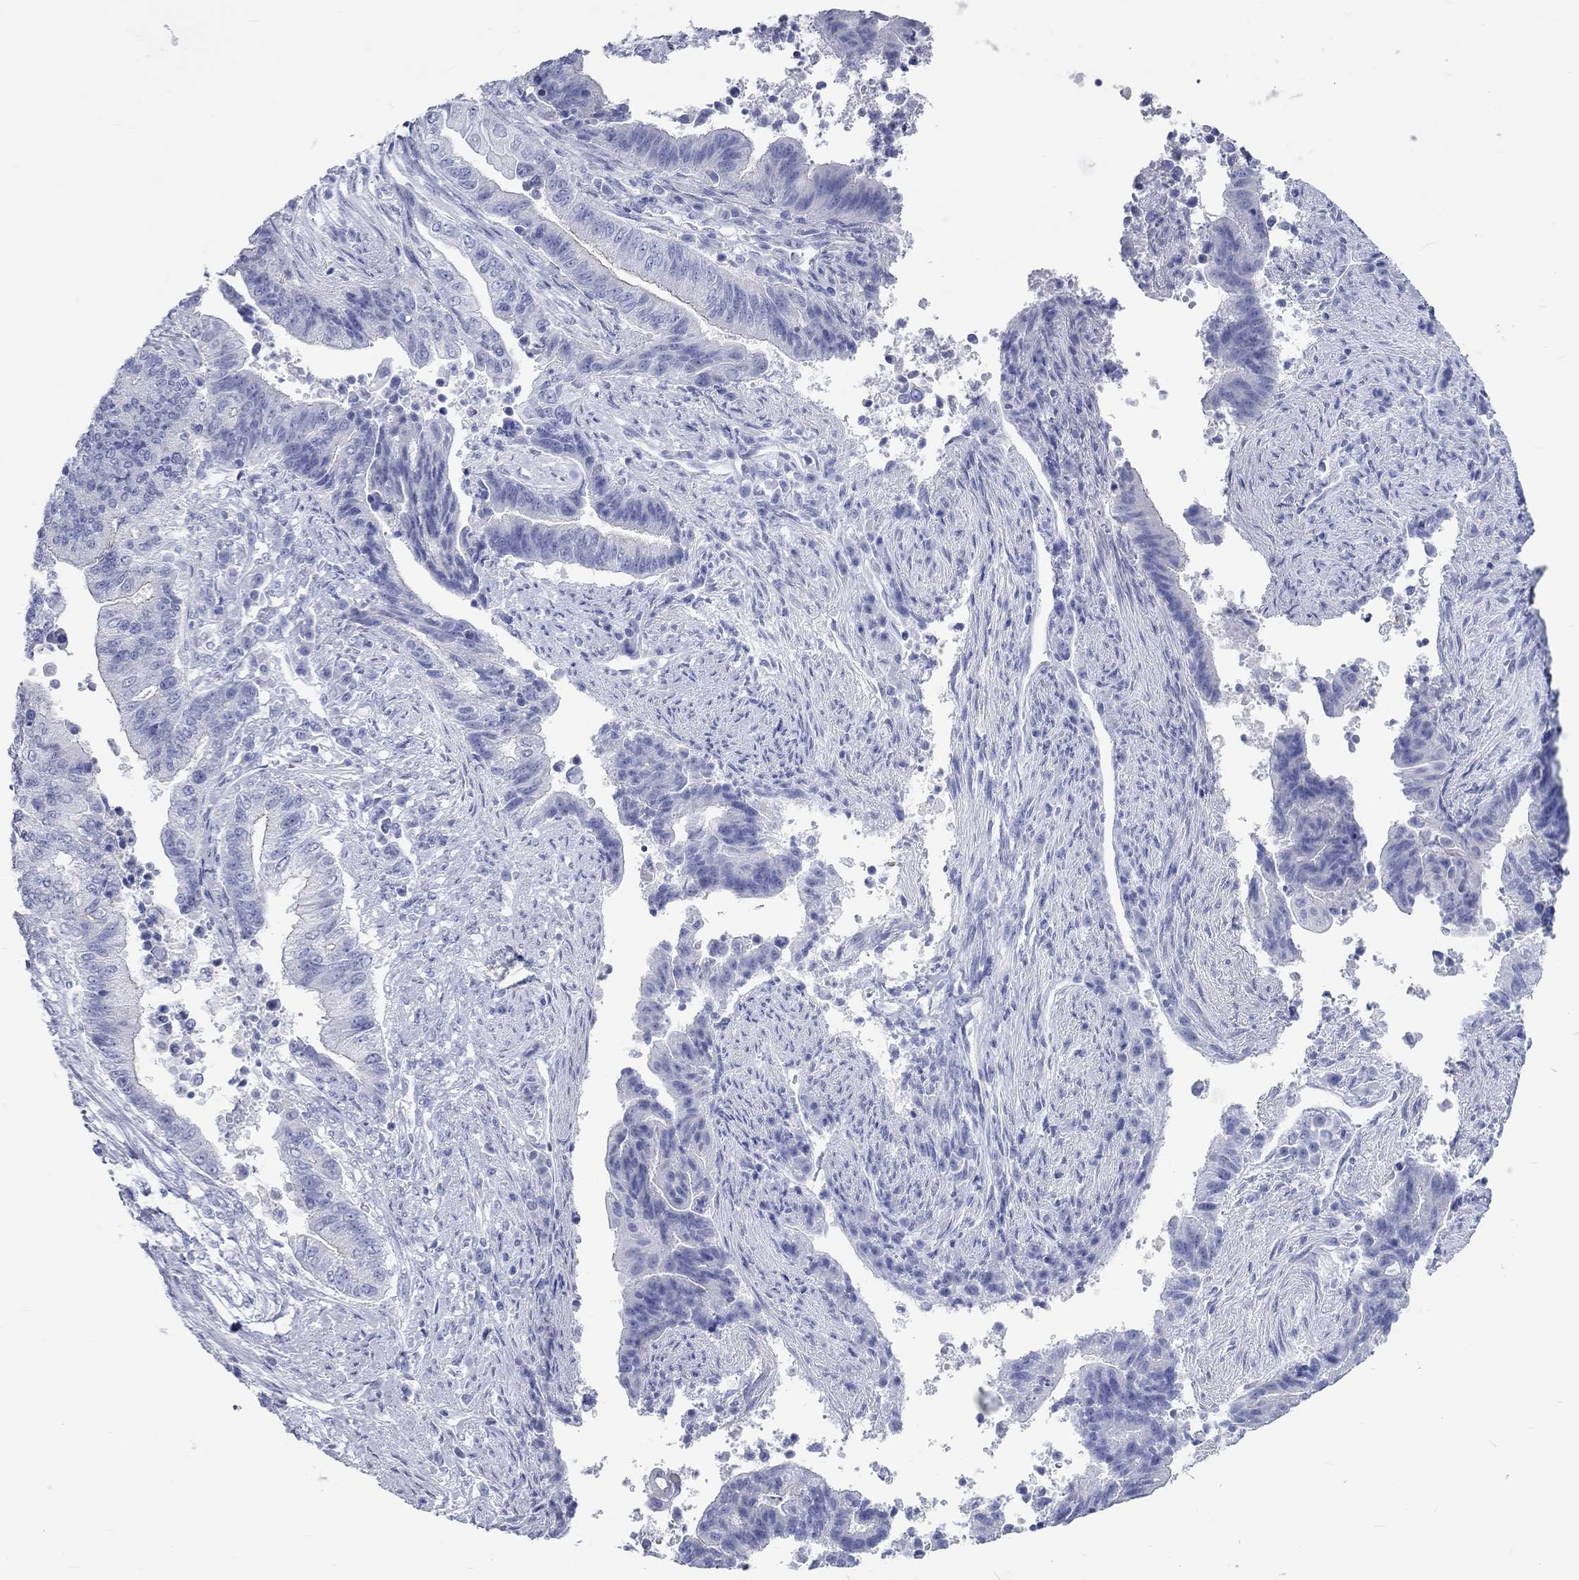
{"staining": {"intensity": "negative", "quantity": "none", "location": "none"}, "tissue": "endometrial cancer", "cell_type": "Tumor cells", "image_type": "cancer", "snomed": [{"axis": "morphology", "description": "Adenocarcinoma, NOS"}, {"axis": "topography", "description": "Uterus"}, {"axis": "topography", "description": "Endometrium"}], "caption": "A micrograph of endometrial adenocarcinoma stained for a protein demonstrates no brown staining in tumor cells. Brightfield microscopy of immunohistochemistry (IHC) stained with DAB (brown) and hematoxylin (blue), captured at high magnification.", "gene": "SPATA9", "patient": {"sex": "female", "age": 54}}